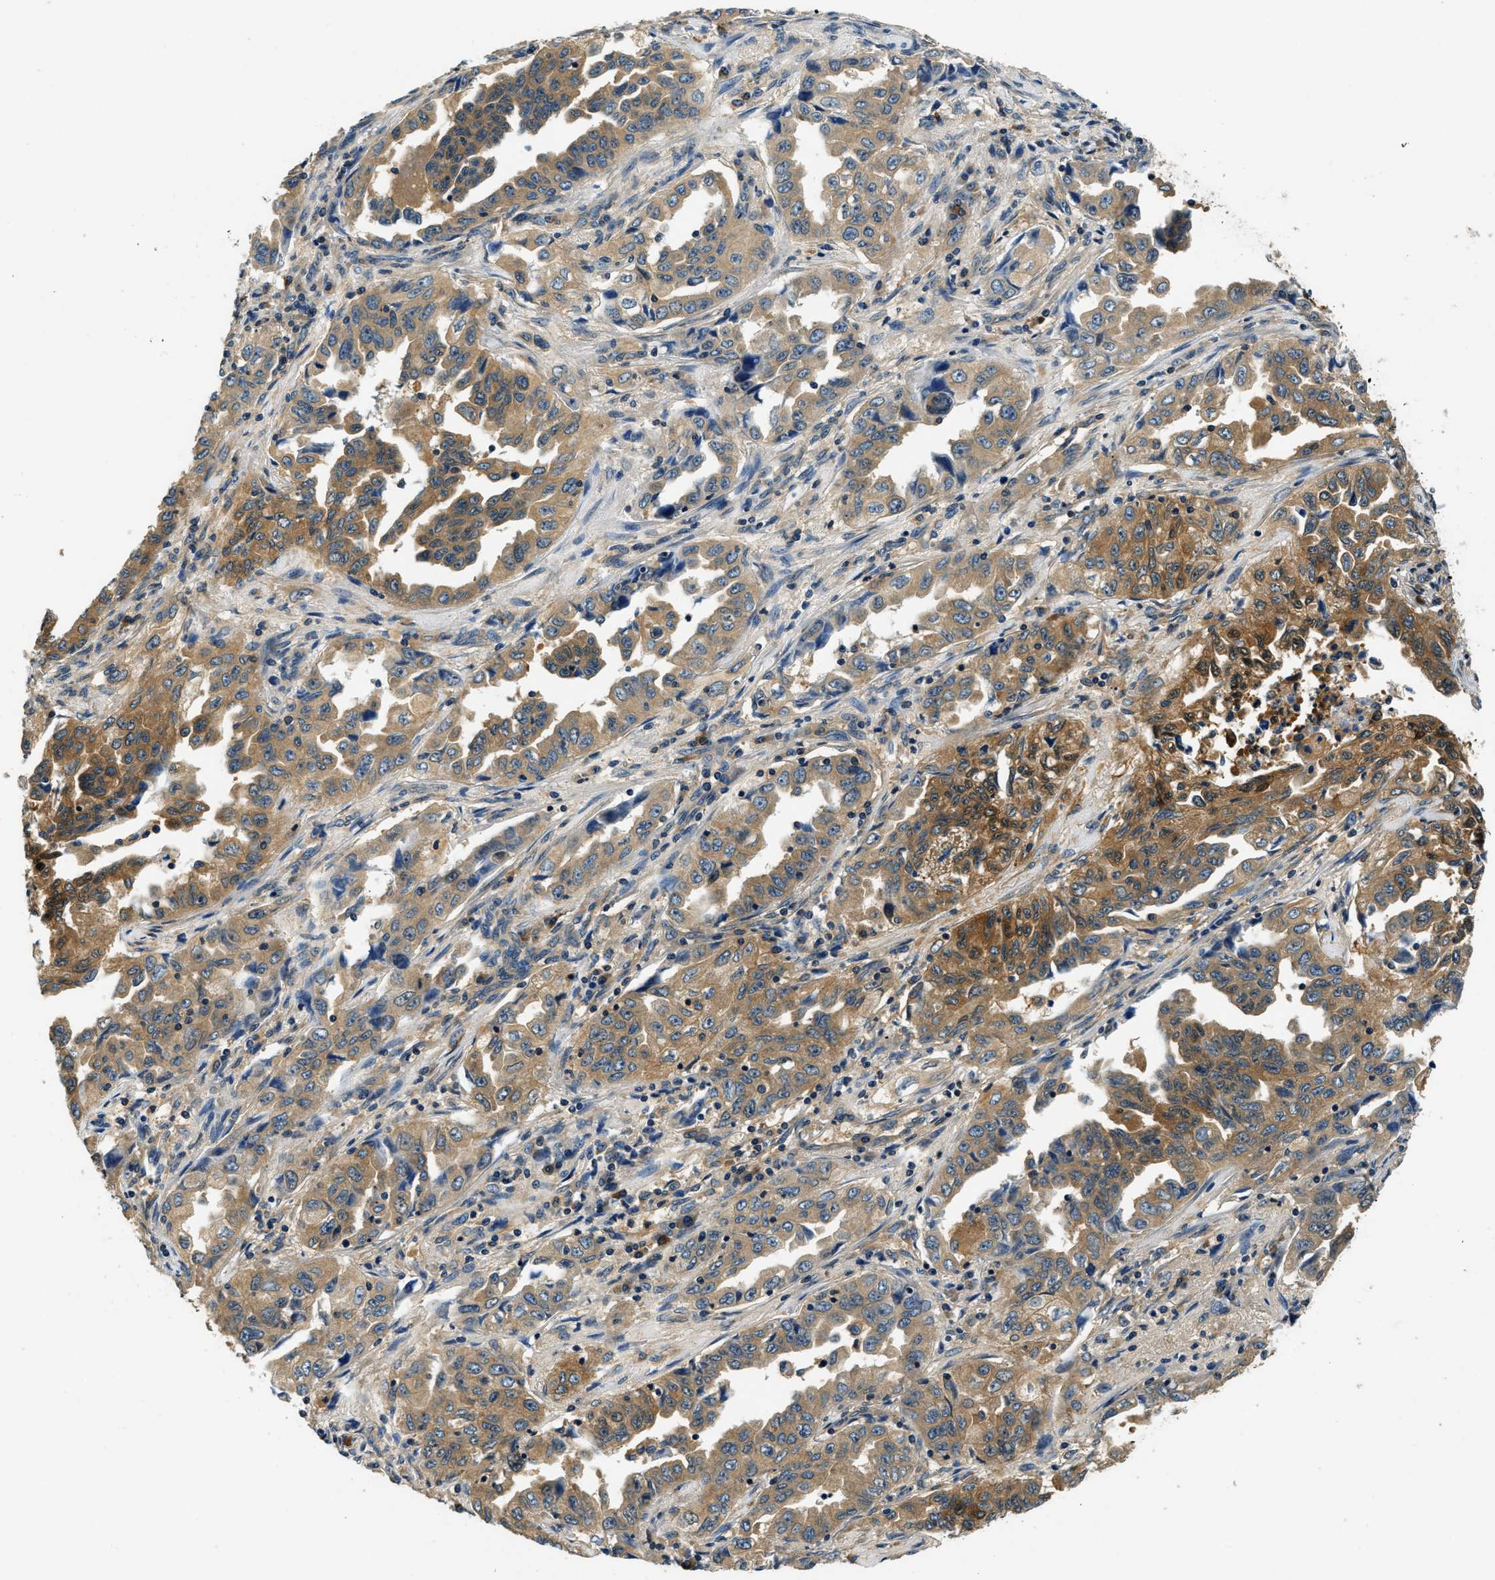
{"staining": {"intensity": "moderate", "quantity": ">75%", "location": "cytoplasmic/membranous"}, "tissue": "lung cancer", "cell_type": "Tumor cells", "image_type": "cancer", "snomed": [{"axis": "morphology", "description": "Adenocarcinoma, NOS"}, {"axis": "topography", "description": "Lung"}], "caption": "Immunohistochemical staining of adenocarcinoma (lung) shows medium levels of moderate cytoplasmic/membranous expression in approximately >75% of tumor cells.", "gene": "RESF1", "patient": {"sex": "female", "age": 51}}